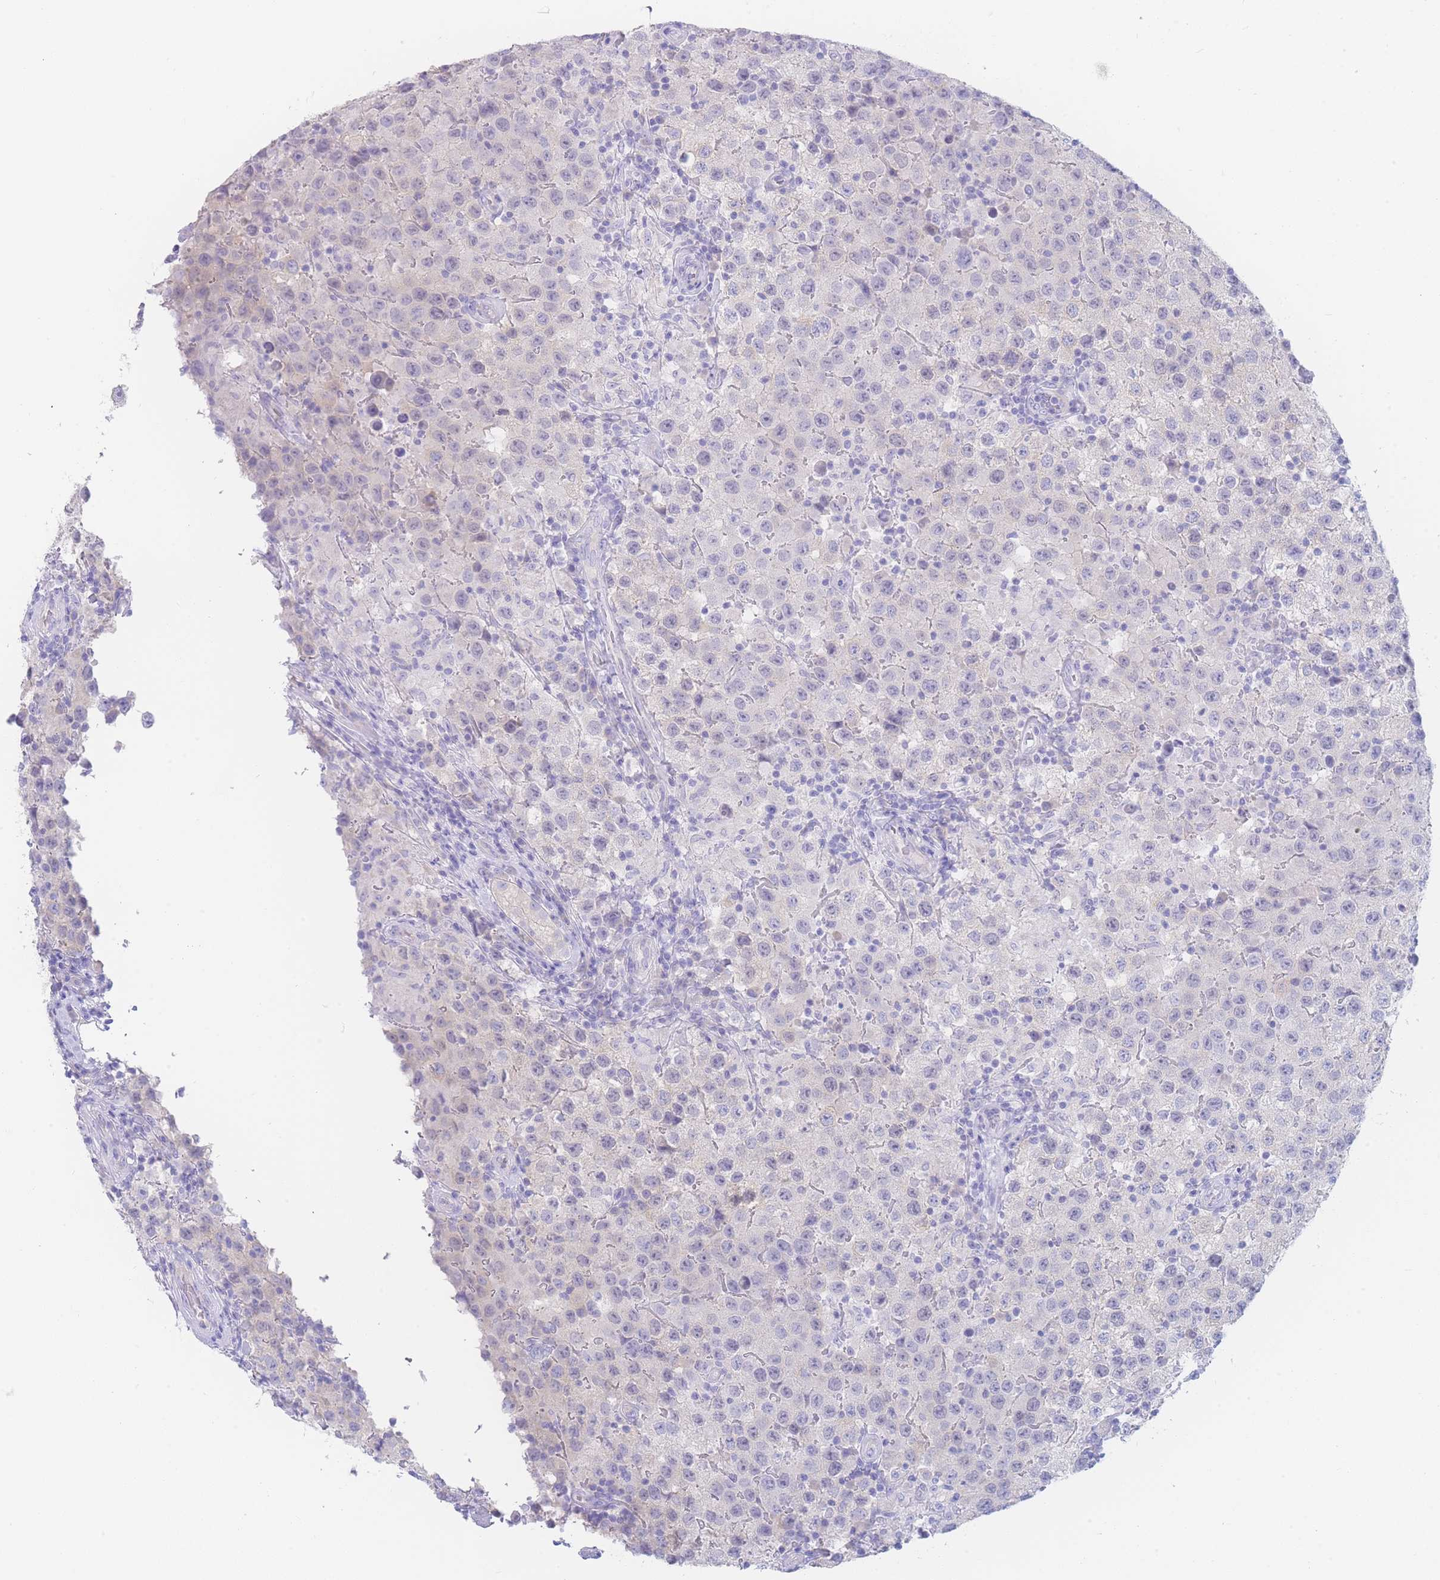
{"staining": {"intensity": "negative", "quantity": "none", "location": "none"}, "tissue": "testis cancer", "cell_type": "Tumor cells", "image_type": "cancer", "snomed": [{"axis": "morphology", "description": "Seminoma, NOS"}, {"axis": "morphology", "description": "Carcinoma, Embryonal, NOS"}, {"axis": "topography", "description": "Testis"}], "caption": "Immunohistochemistry (IHC) histopathology image of neoplastic tissue: human seminoma (testis) stained with DAB shows no significant protein expression in tumor cells.", "gene": "LZTFL1", "patient": {"sex": "male", "age": 41}}